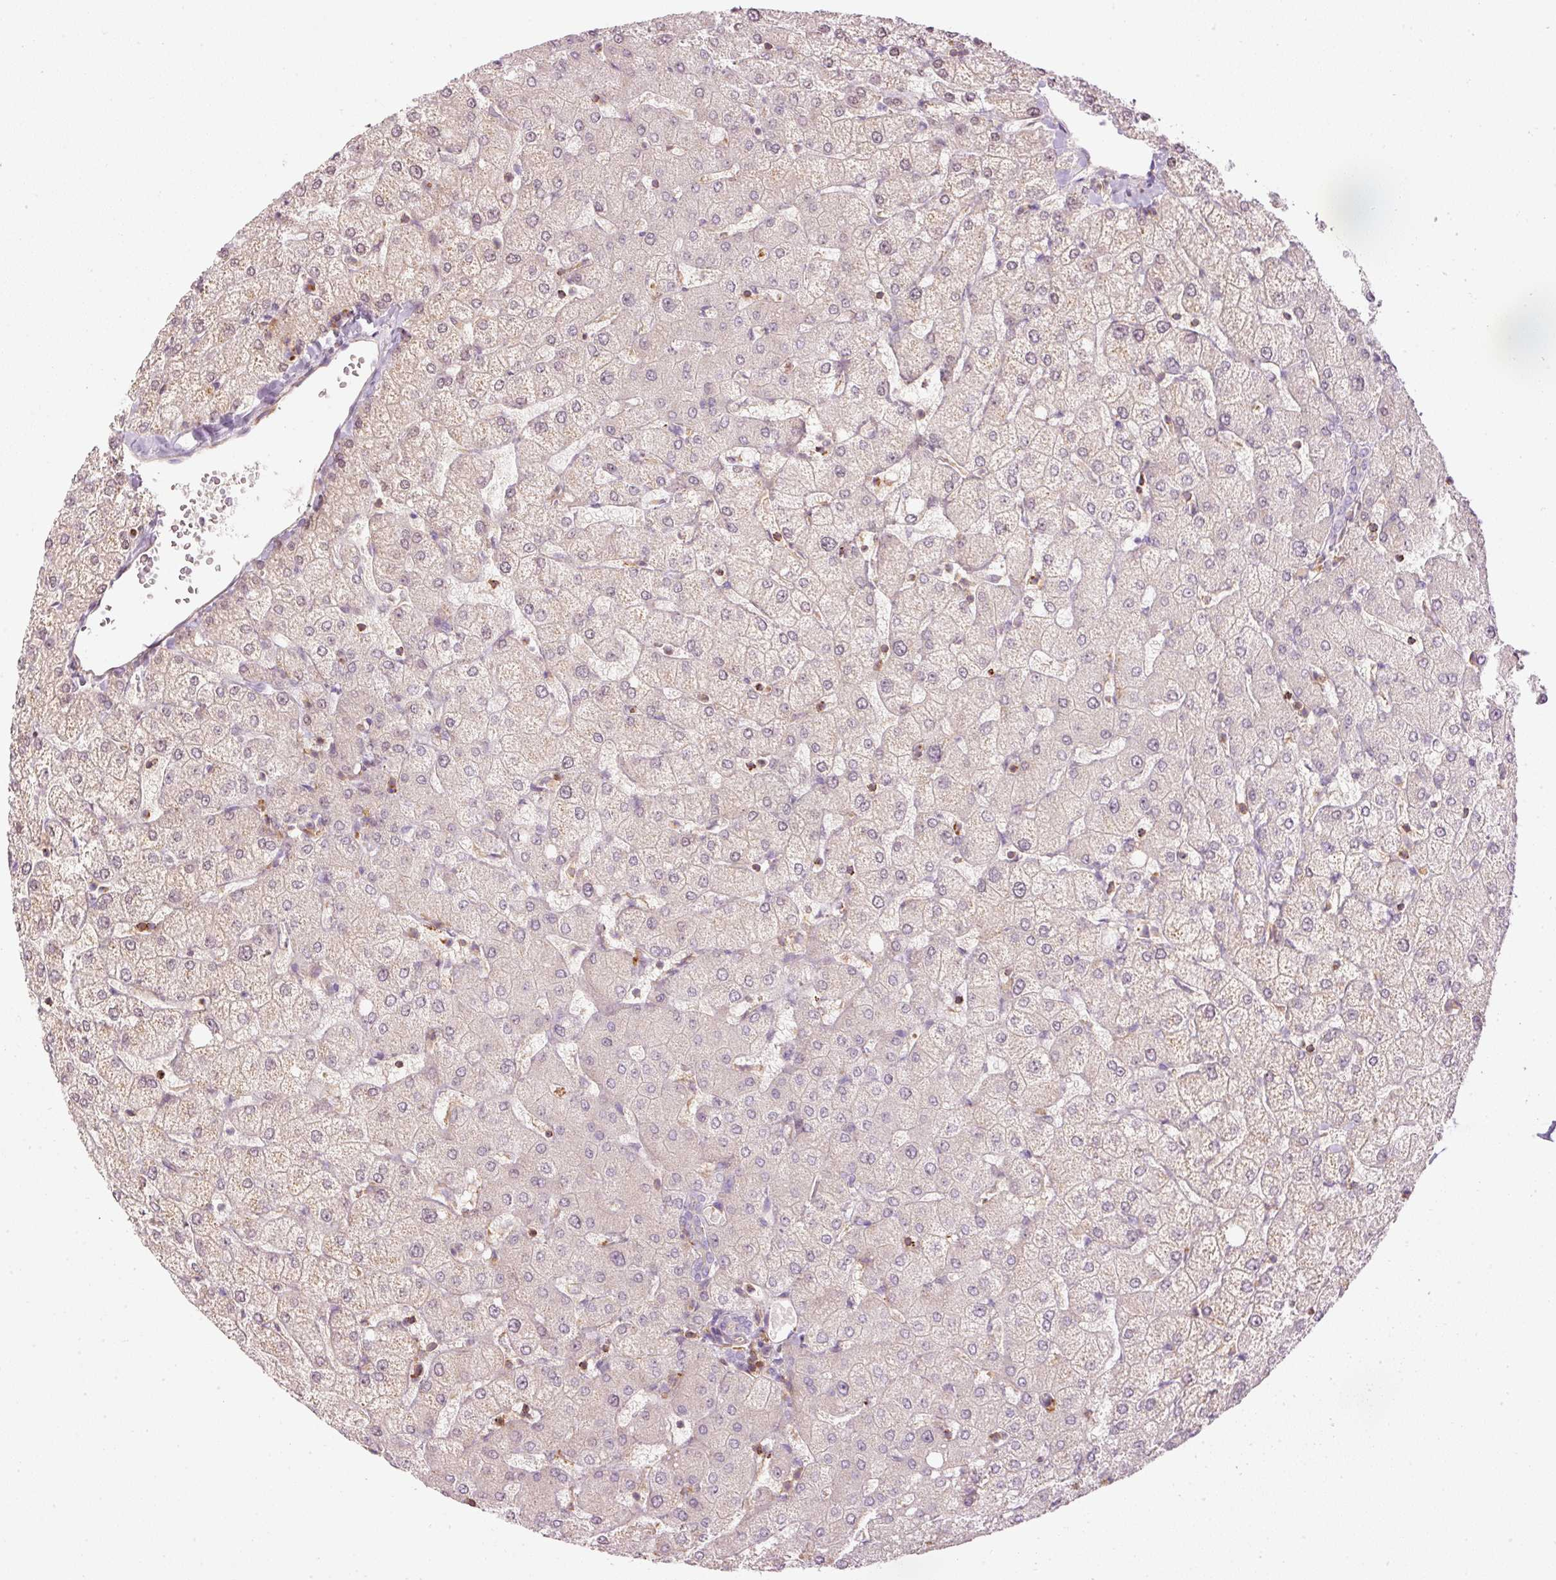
{"staining": {"intensity": "negative", "quantity": "none", "location": "none"}, "tissue": "liver", "cell_type": "Cholangiocytes", "image_type": "normal", "snomed": [{"axis": "morphology", "description": "Normal tissue, NOS"}, {"axis": "topography", "description": "Liver"}], "caption": "A high-resolution photomicrograph shows immunohistochemistry staining of benign liver, which demonstrates no significant expression in cholangiocytes.", "gene": "SIPA1", "patient": {"sex": "female", "age": 54}}